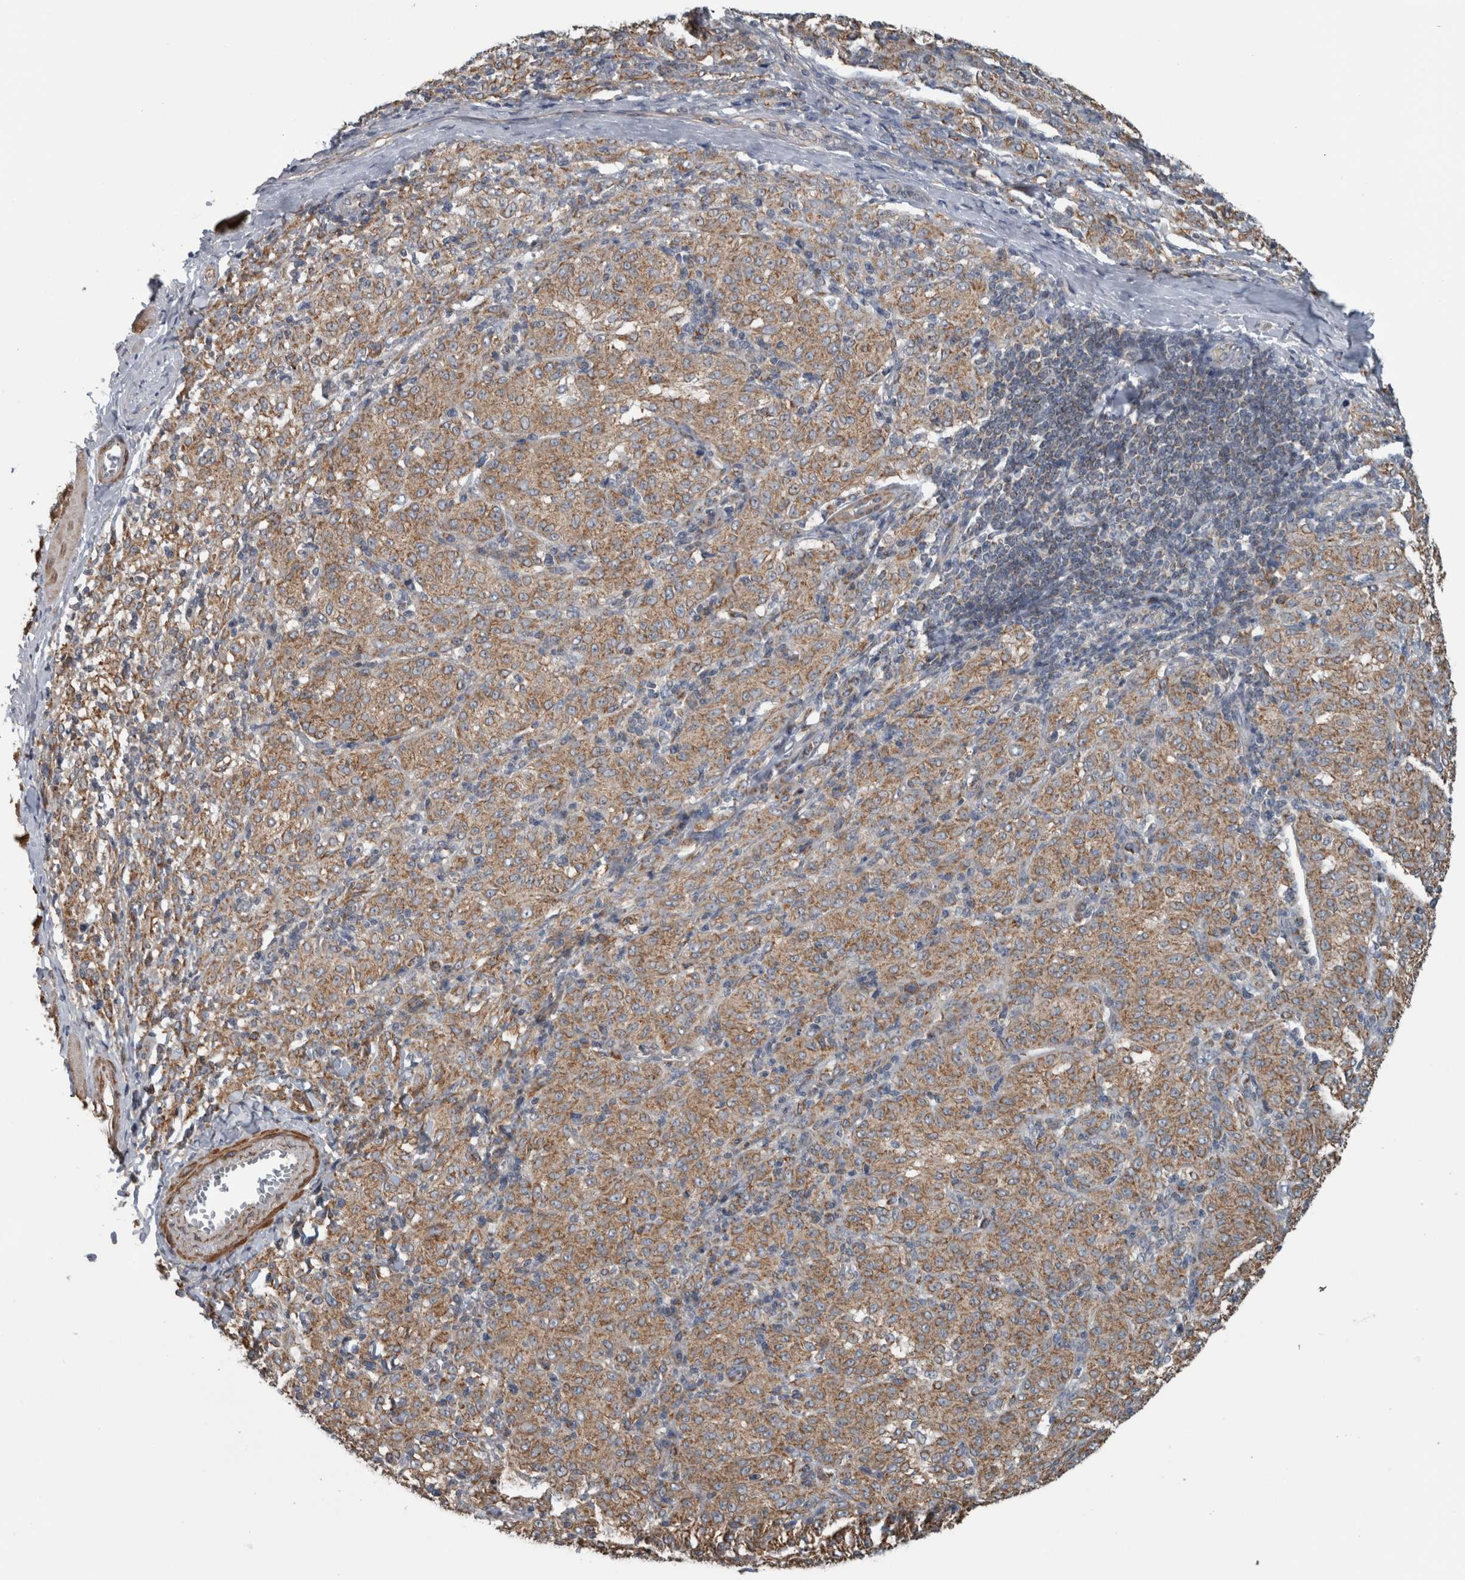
{"staining": {"intensity": "moderate", "quantity": ">75%", "location": "cytoplasmic/membranous"}, "tissue": "melanoma", "cell_type": "Tumor cells", "image_type": "cancer", "snomed": [{"axis": "morphology", "description": "Malignant melanoma, NOS"}, {"axis": "topography", "description": "Skin"}], "caption": "Malignant melanoma stained for a protein (brown) demonstrates moderate cytoplasmic/membranous positive staining in approximately >75% of tumor cells.", "gene": "ARMC1", "patient": {"sex": "female", "age": 72}}